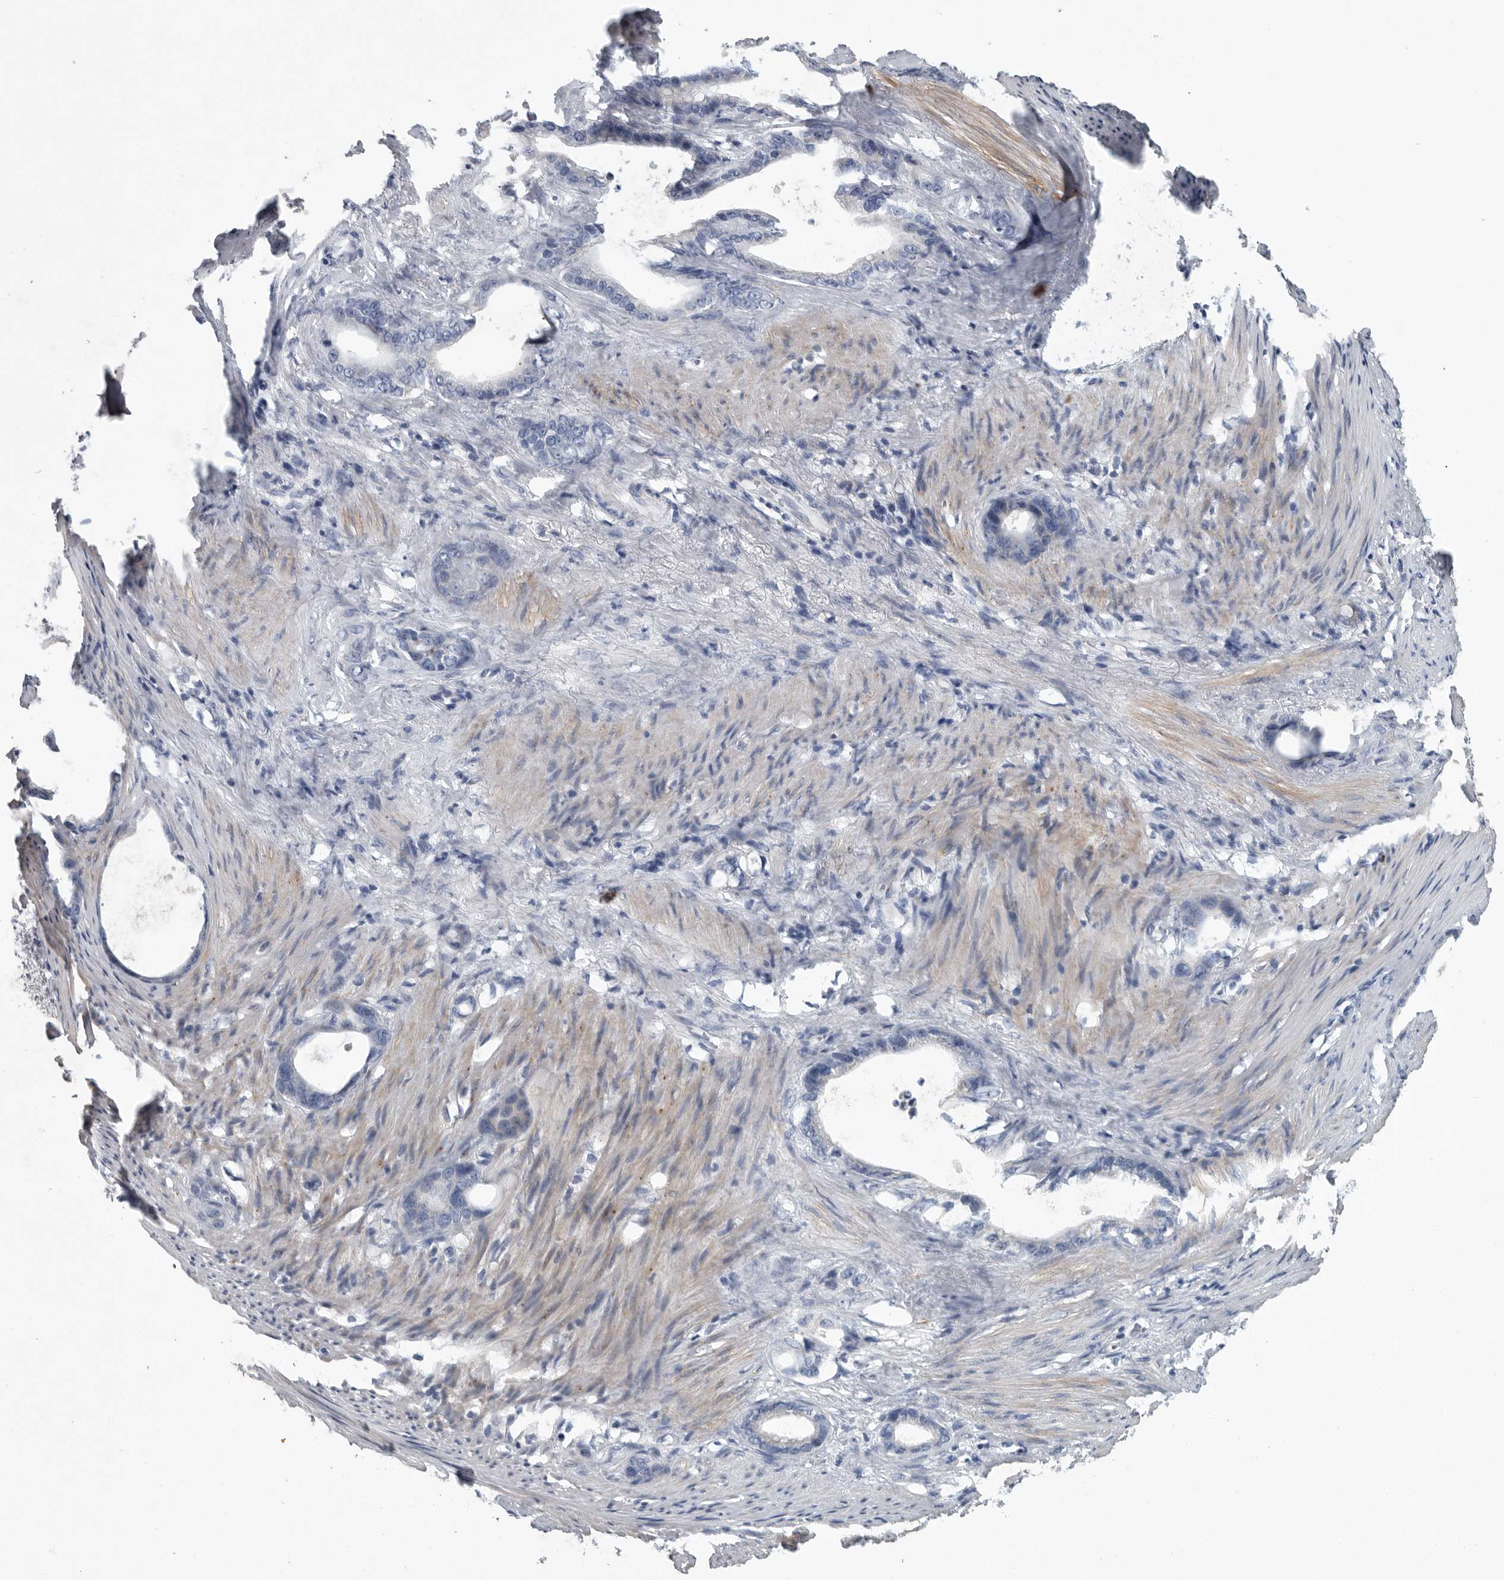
{"staining": {"intensity": "negative", "quantity": "none", "location": "none"}, "tissue": "stomach cancer", "cell_type": "Tumor cells", "image_type": "cancer", "snomed": [{"axis": "morphology", "description": "Adenocarcinoma, NOS"}, {"axis": "topography", "description": "Stomach"}], "caption": "Immunohistochemical staining of human adenocarcinoma (stomach) reveals no significant staining in tumor cells.", "gene": "MPP3", "patient": {"sex": "female", "age": 75}}